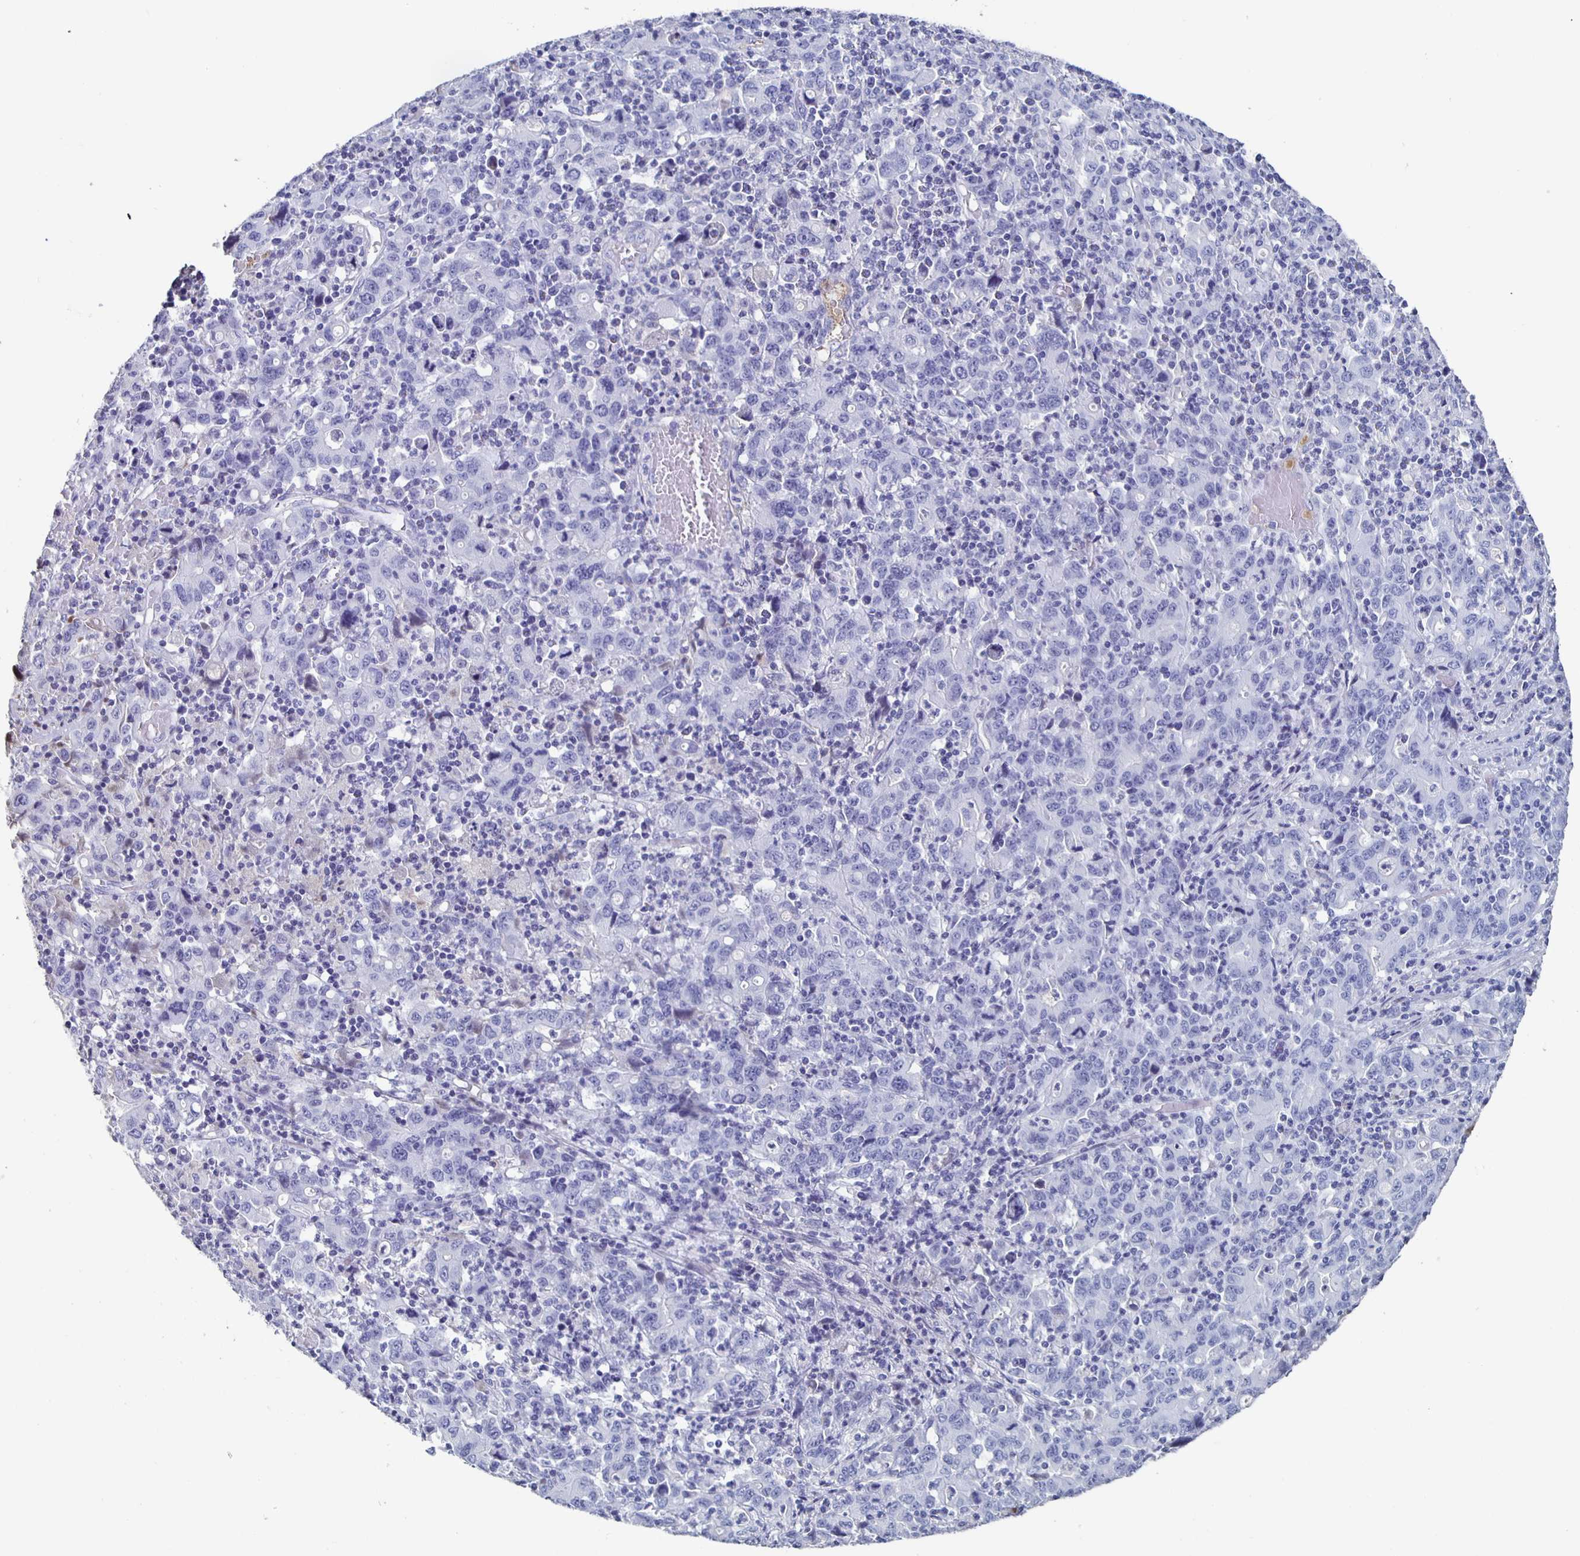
{"staining": {"intensity": "negative", "quantity": "none", "location": "none"}, "tissue": "stomach cancer", "cell_type": "Tumor cells", "image_type": "cancer", "snomed": [{"axis": "morphology", "description": "Adenocarcinoma, NOS"}, {"axis": "topography", "description": "Stomach, upper"}], "caption": "A photomicrograph of stomach cancer (adenocarcinoma) stained for a protein exhibits no brown staining in tumor cells.", "gene": "FGA", "patient": {"sex": "male", "age": 69}}